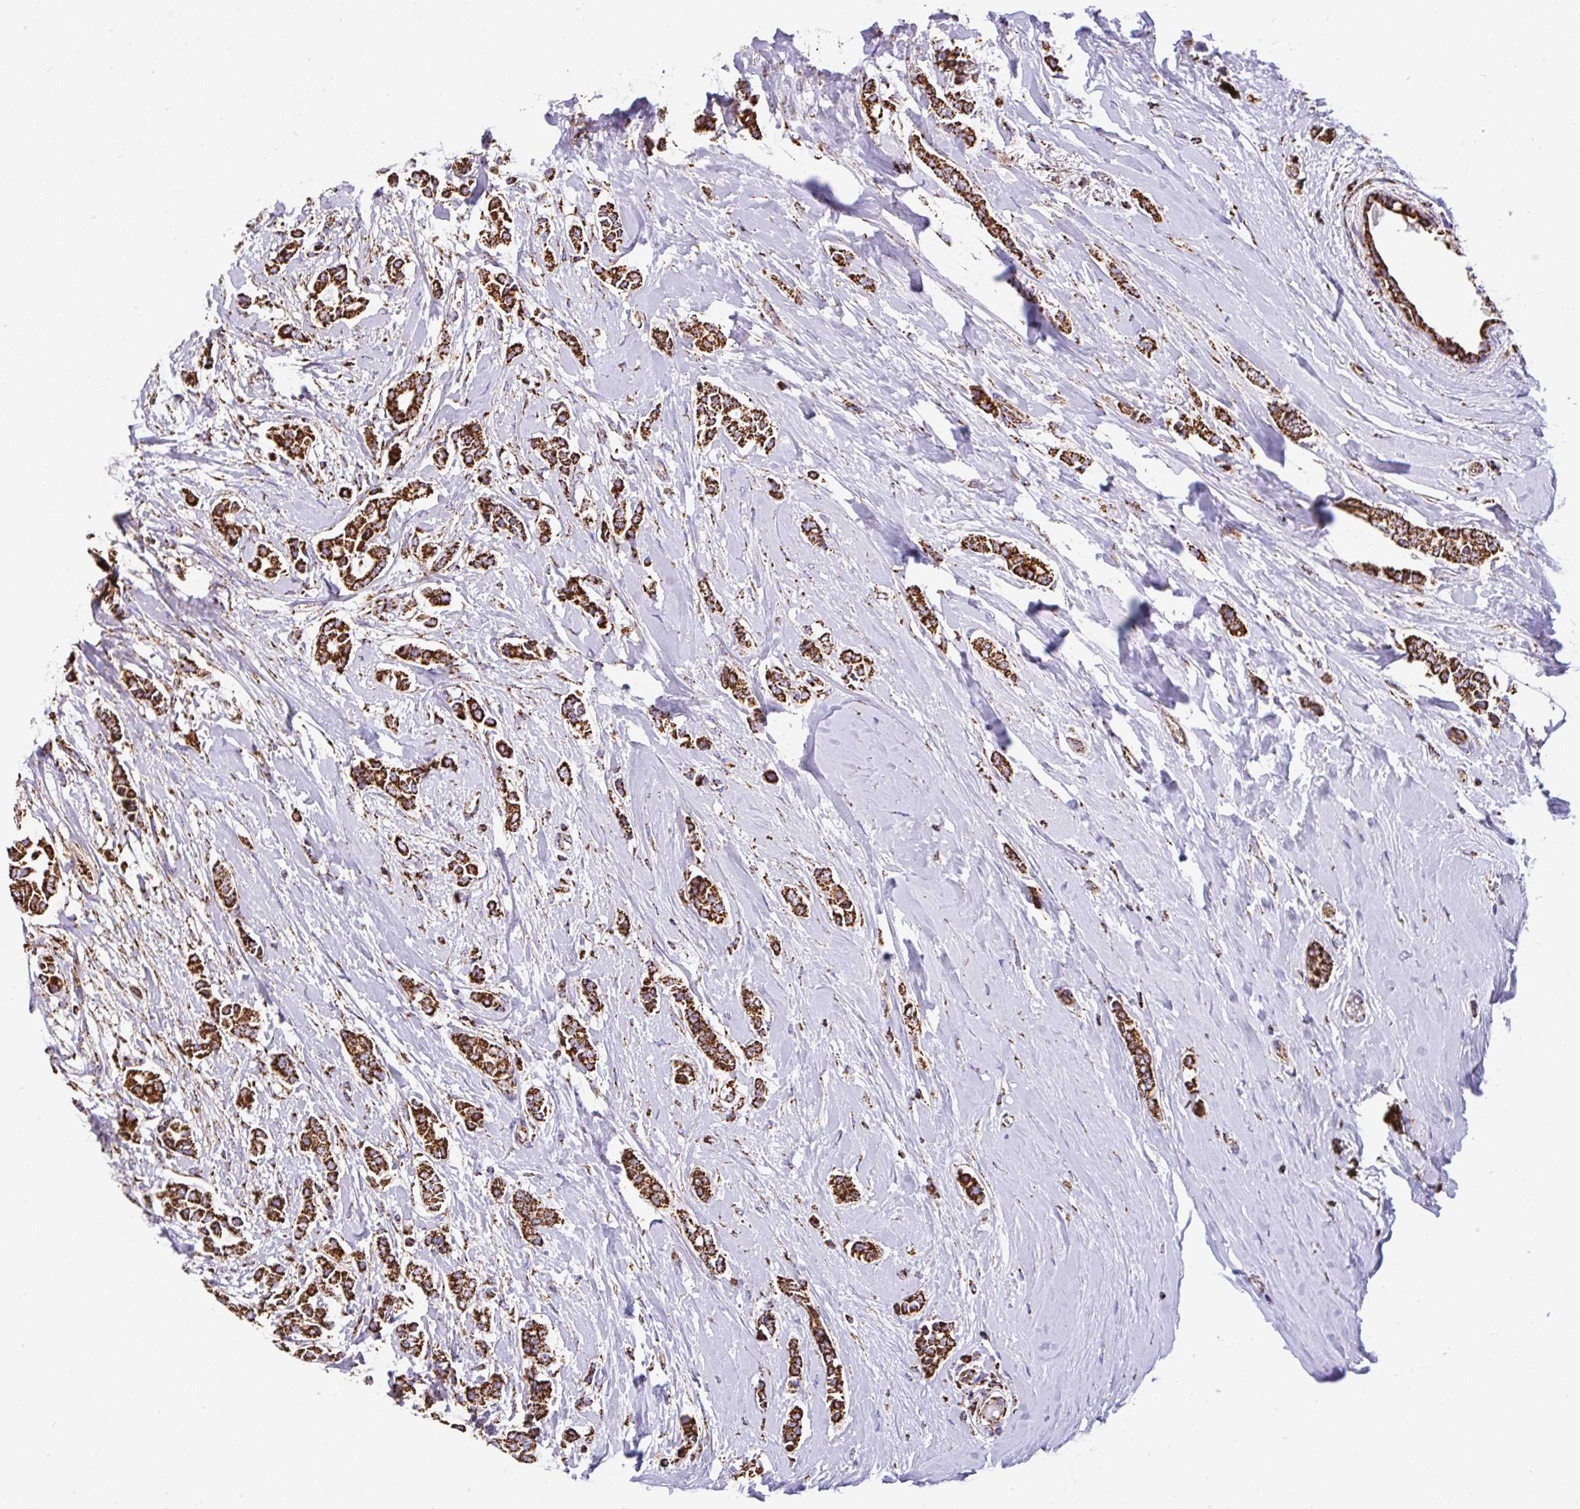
{"staining": {"intensity": "strong", "quantity": ">75%", "location": "cytoplasmic/membranous"}, "tissue": "breast cancer", "cell_type": "Tumor cells", "image_type": "cancer", "snomed": [{"axis": "morphology", "description": "Duct carcinoma"}, {"axis": "topography", "description": "Breast"}], "caption": "A histopathology image of invasive ductal carcinoma (breast) stained for a protein displays strong cytoplasmic/membranous brown staining in tumor cells. The staining is performed using DAB (3,3'-diaminobenzidine) brown chromogen to label protein expression. The nuclei are counter-stained blue using hematoxylin.", "gene": "ANKRD33B", "patient": {"sex": "female", "age": 64}}